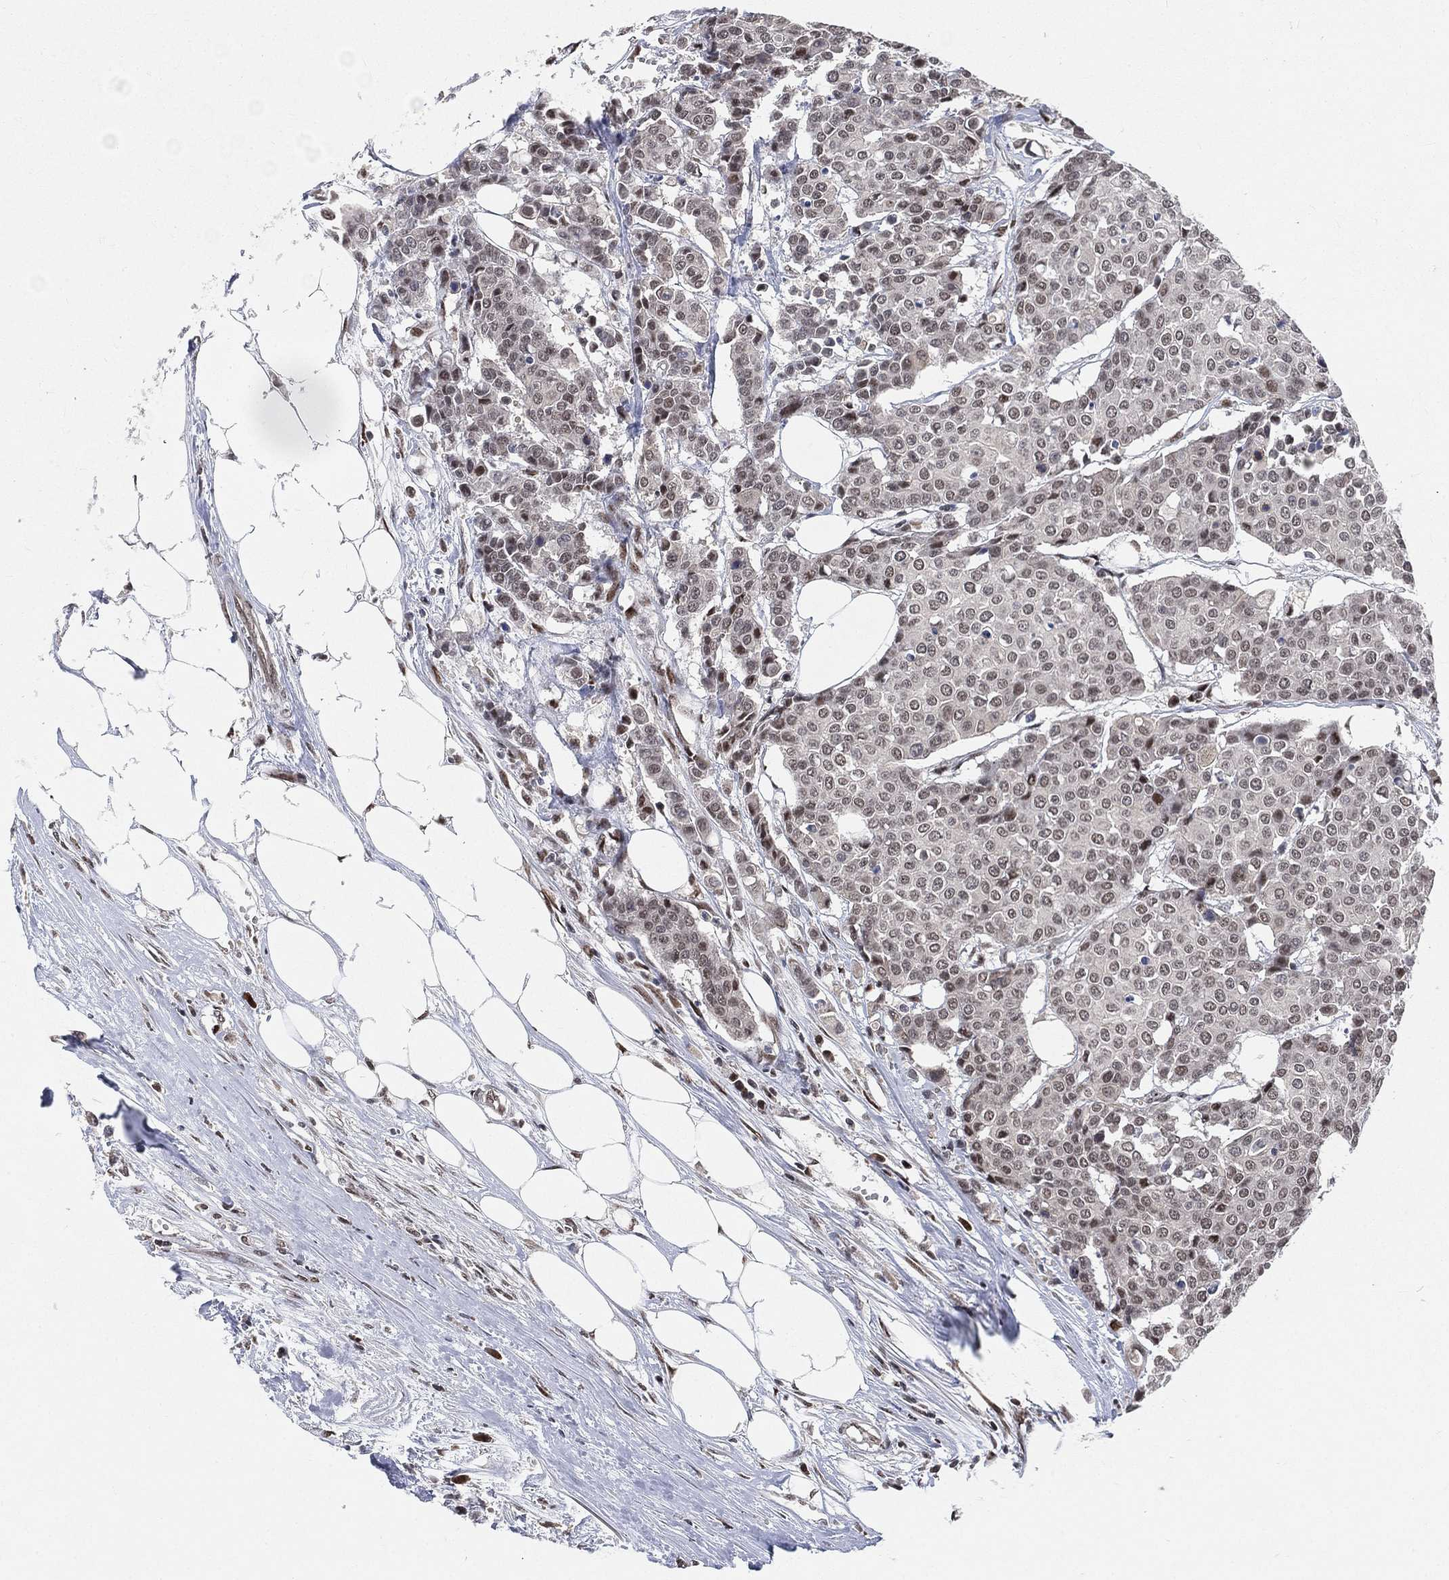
{"staining": {"intensity": "weak", "quantity": "<25%", "location": "nuclear"}, "tissue": "carcinoid", "cell_type": "Tumor cells", "image_type": "cancer", "snomed": [{"axis": "morphology", "description": "Carcinoid, malignant, NOS"}, {"axis": "topography", "description": "Colon"}], "caption": "Carcinoid was stained to show a protein in brown. There is no significant staining in tumor cells.", "gene": "YLPM1", "patient": {"sex": "male", "age": 81}}